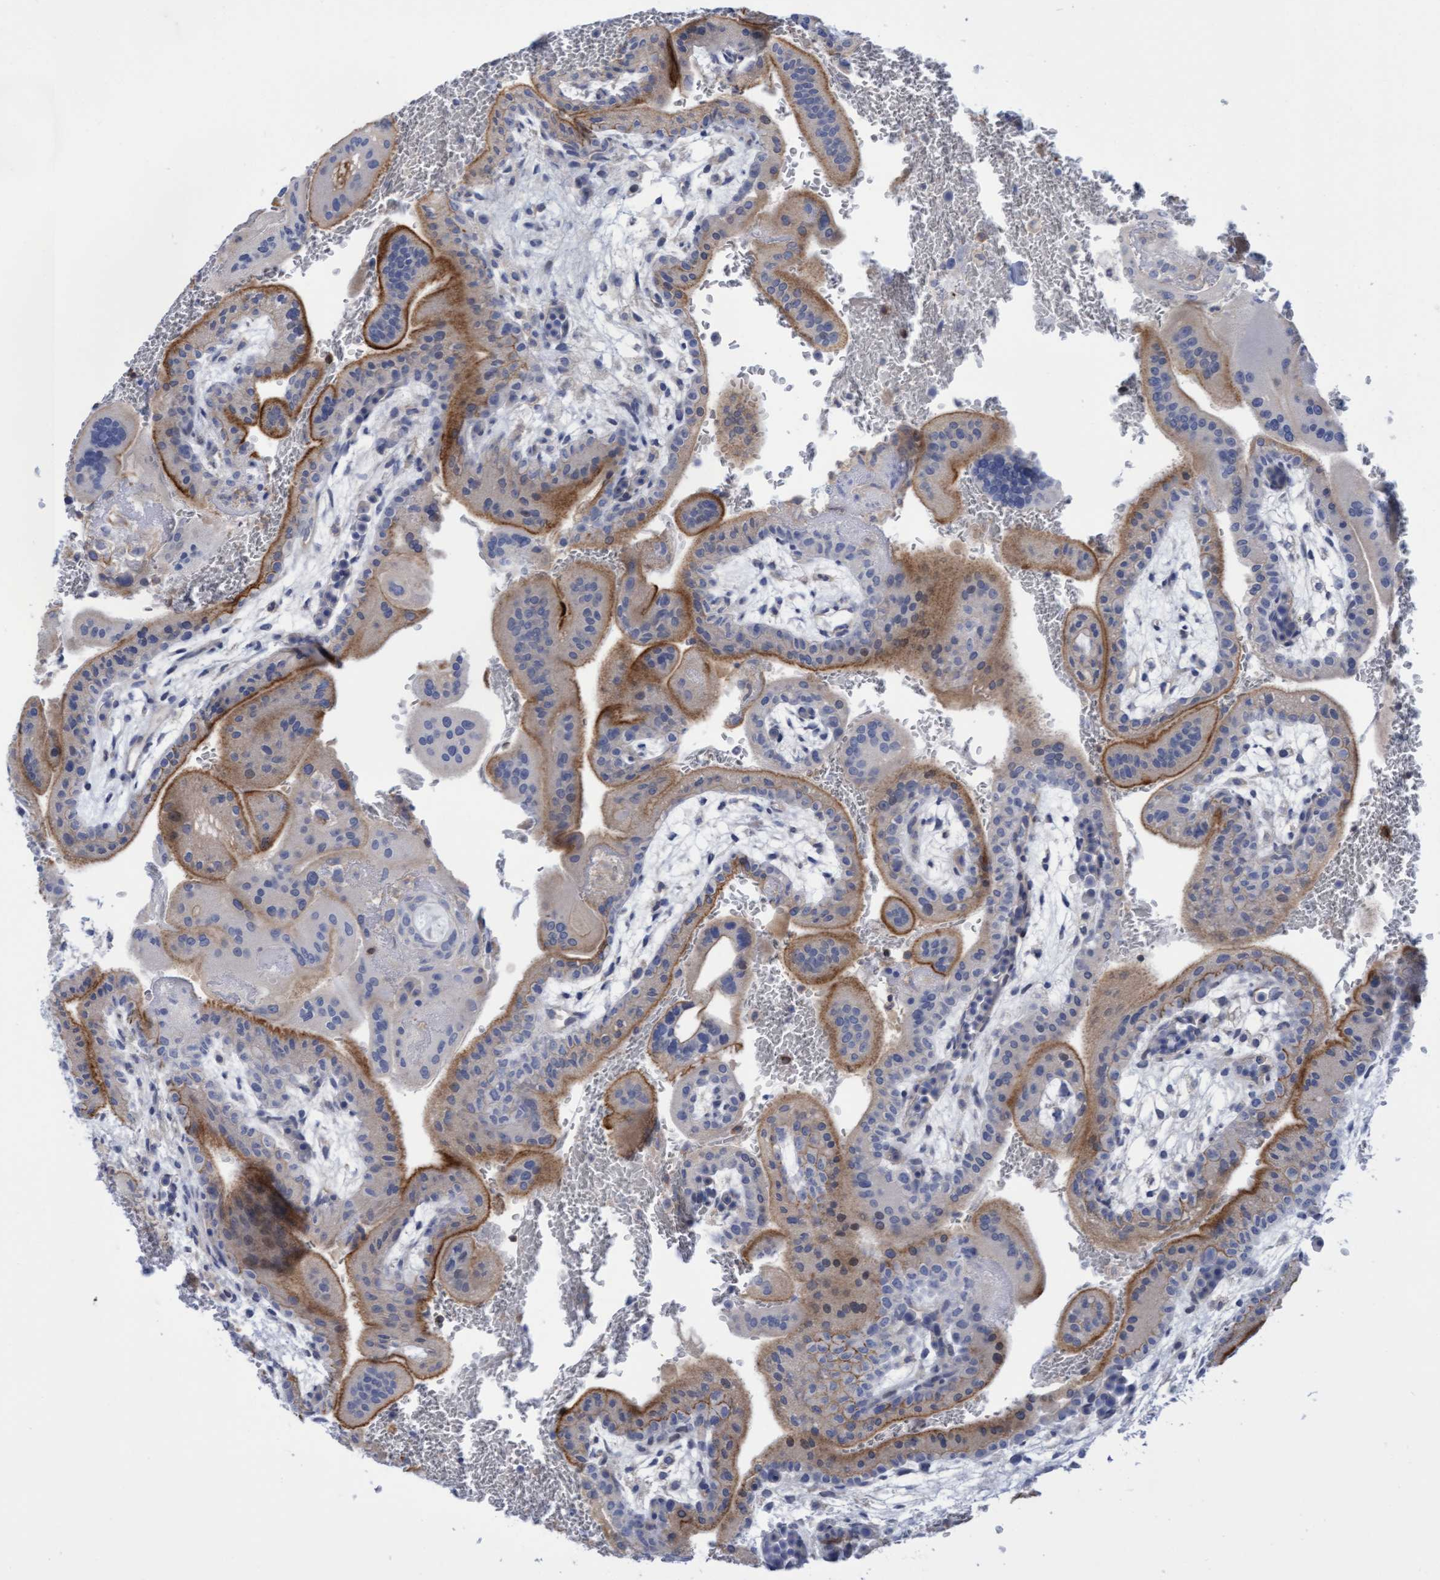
{"staining": {"intensity": "moderate", "quantity": ">75%", "location": "cytoplasmic/membranous"}, "tissue": "placenta", "cell_type": "Decidual cells", "image_type": "normal", "snomed": [{"axis": "morphology", "description": "Normal tissue, NOS"}, {"axis": "topography", "description": "Placenta"}], "caption": "Decidual cells demonstrate medium levels of moderate cytoplasmic/membranous positivity in approximately >75% of cells in normal placenta. The staining is performed using DAB (3,3'-diaminobenzidine) brown chromogen to label protein expression. The nuclei are counter-stained blue using hematoxylin.", "gene": "FNBP1", "patient": {"sex": "female", "age": 35}}